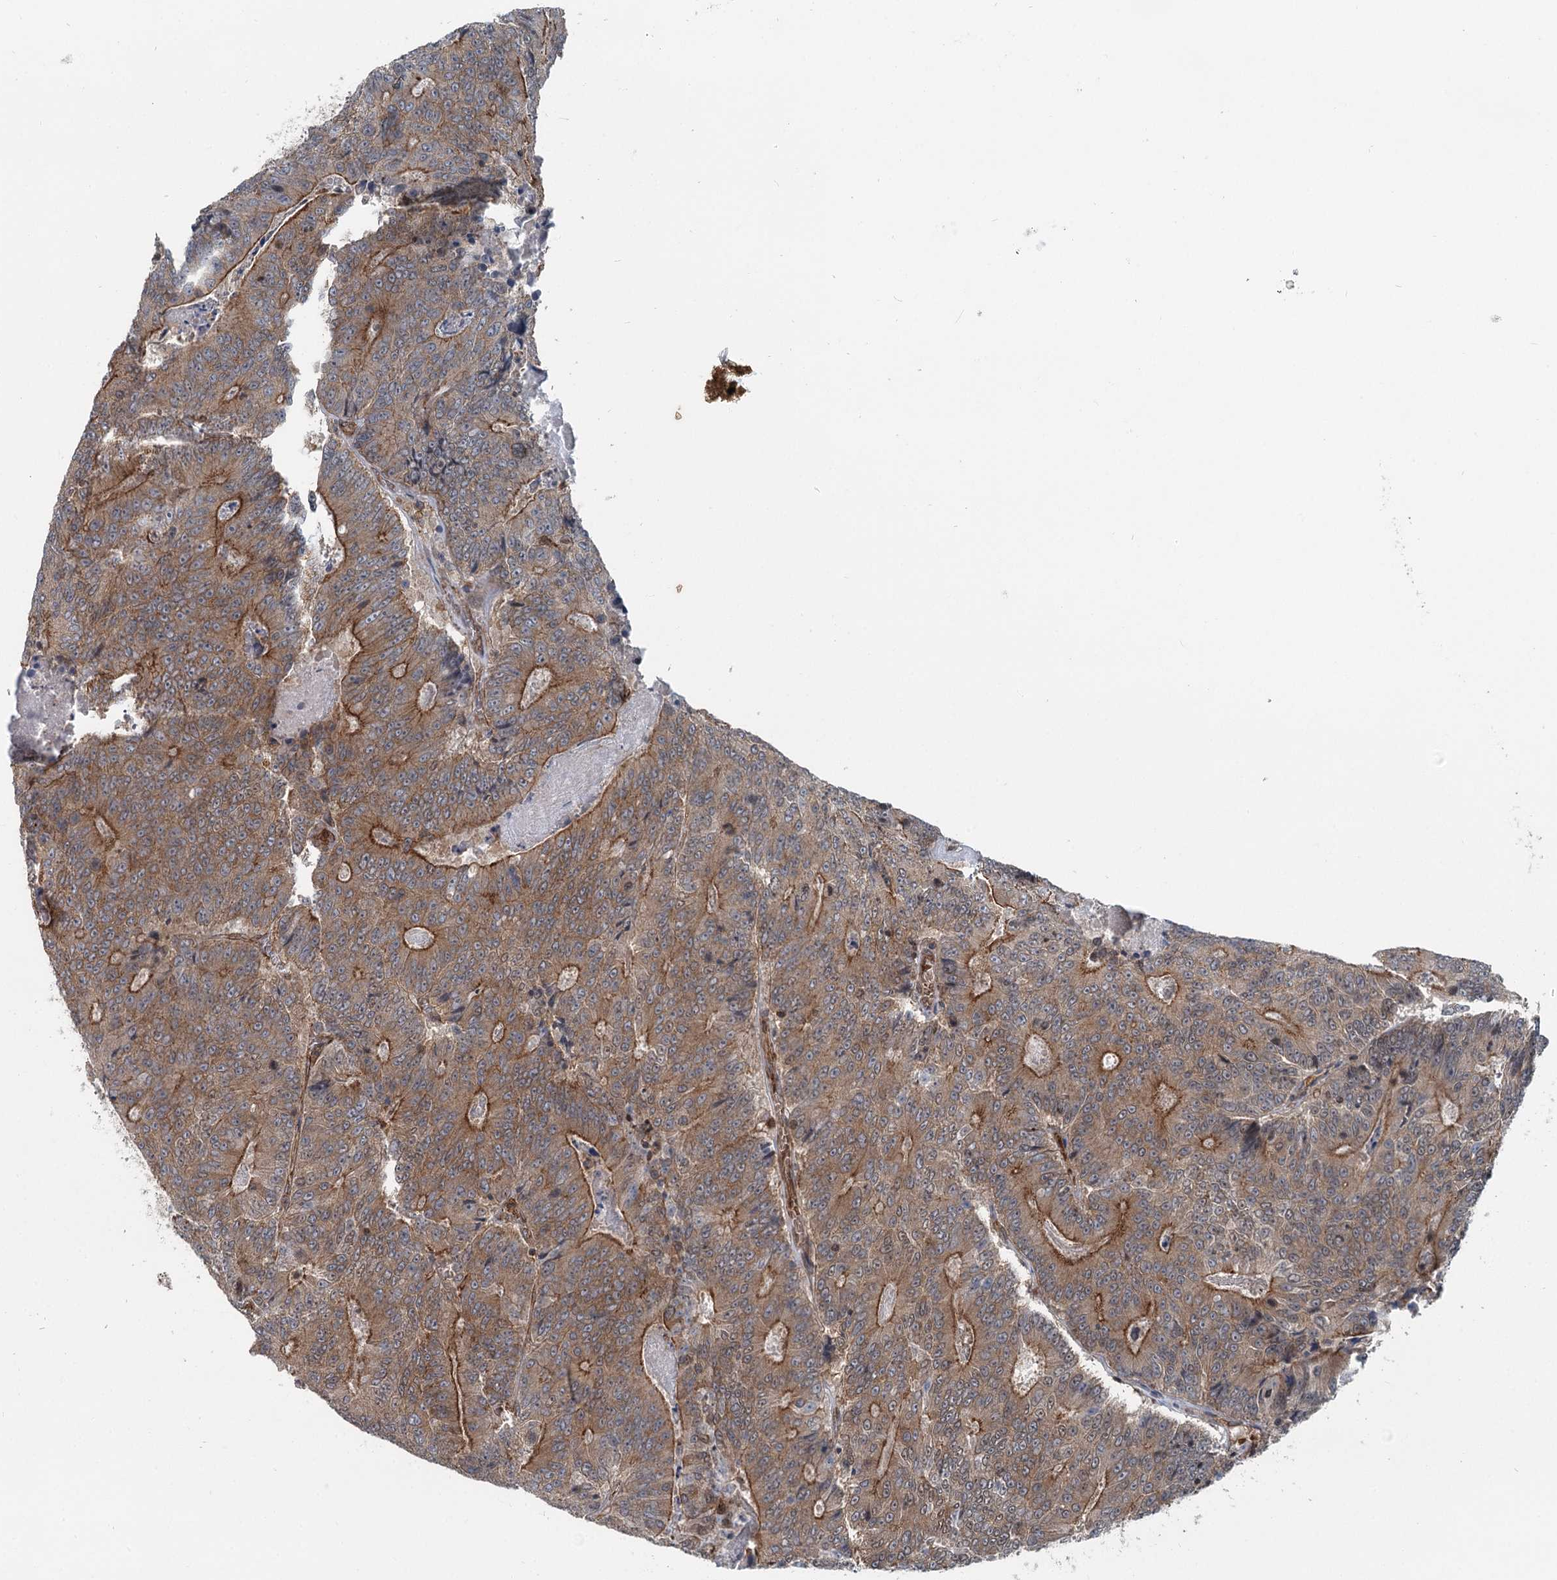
{"staining": {"intensity": "moderate", "quantity": "25%-75%", "location": "cytoplasmic/membranous"}, "tissue": "colorectal cancer", "cell_type": "Tumor cells", "image_type": "cancer", "snomed": [{"axis": "morphology", "description": "Adenocarcinoma, NOS"}, {"axis": "topography", "description": "Colon"}], "caption": "The image demonstrates immunohistochemical staining of adenocarcinoma (colorectal). There is moderate cytoplasmic/membranous expression is present in approximately 25%-75% of tumor cells. (Stains: DAB in brown, nuclei in blue, Microscopy: brightfield microscopy at high magnification).", "gene": "IQSEC1", "patient": {"sex": "male", "age": 83}}